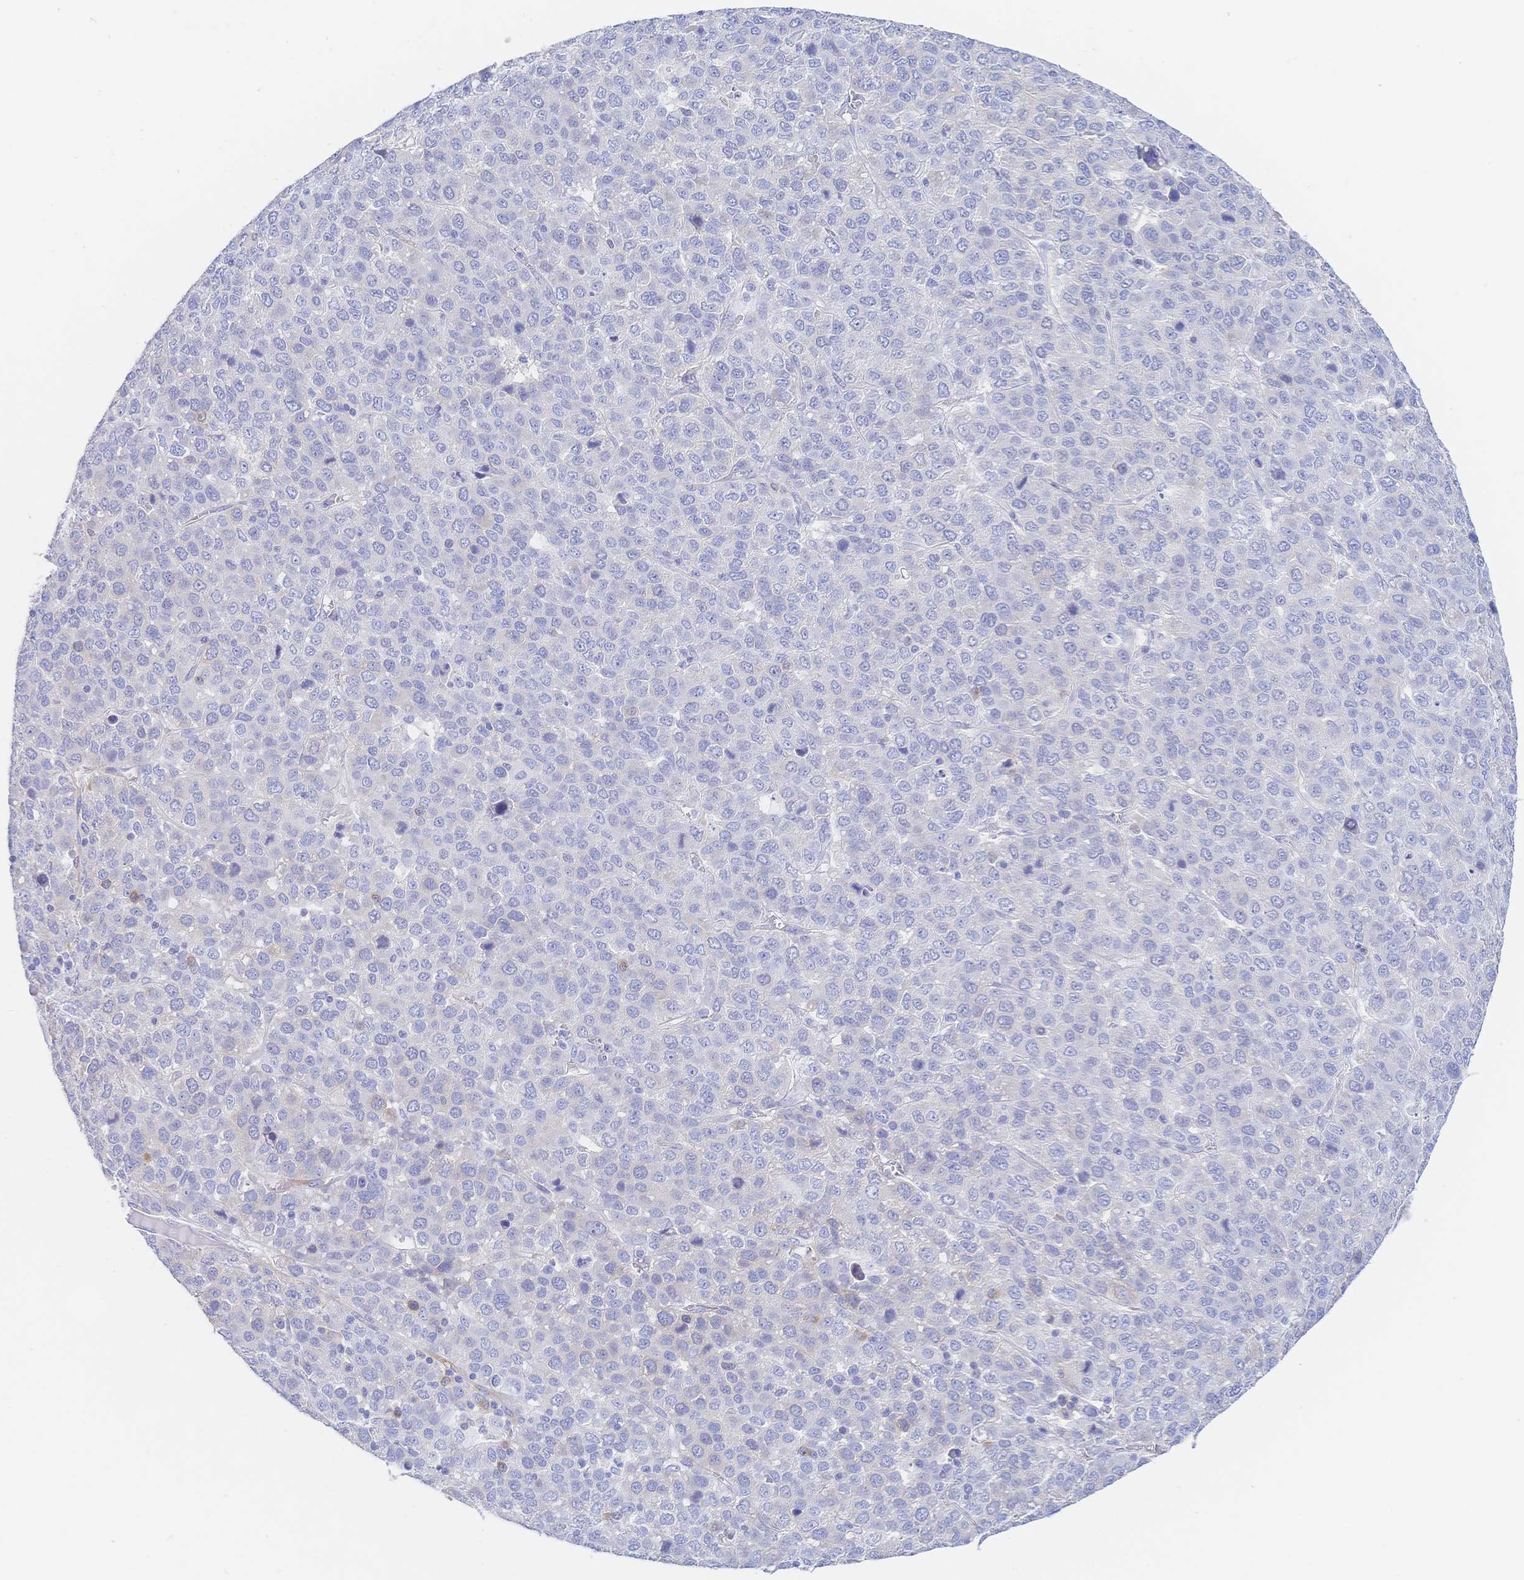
{"staining": {"intensity": "negative", "quantity": "none", "location": "none"}, "tissue": "liver cancer", "cell_type": "Tumor cells", "image_type": "cancer", "snomed": [{"axis": "morphology", "description": "Carcinoma, Hepatocellular, NOS"}, {"axis": "topography", "description": "Liver"}], "caption": "A high-resolution micrograph shows IHC staining of liver cancer, which displays no significant positivity in tumor cells.", "gene": "RRM1", "patient": {"sex": "male", "age": 69}}